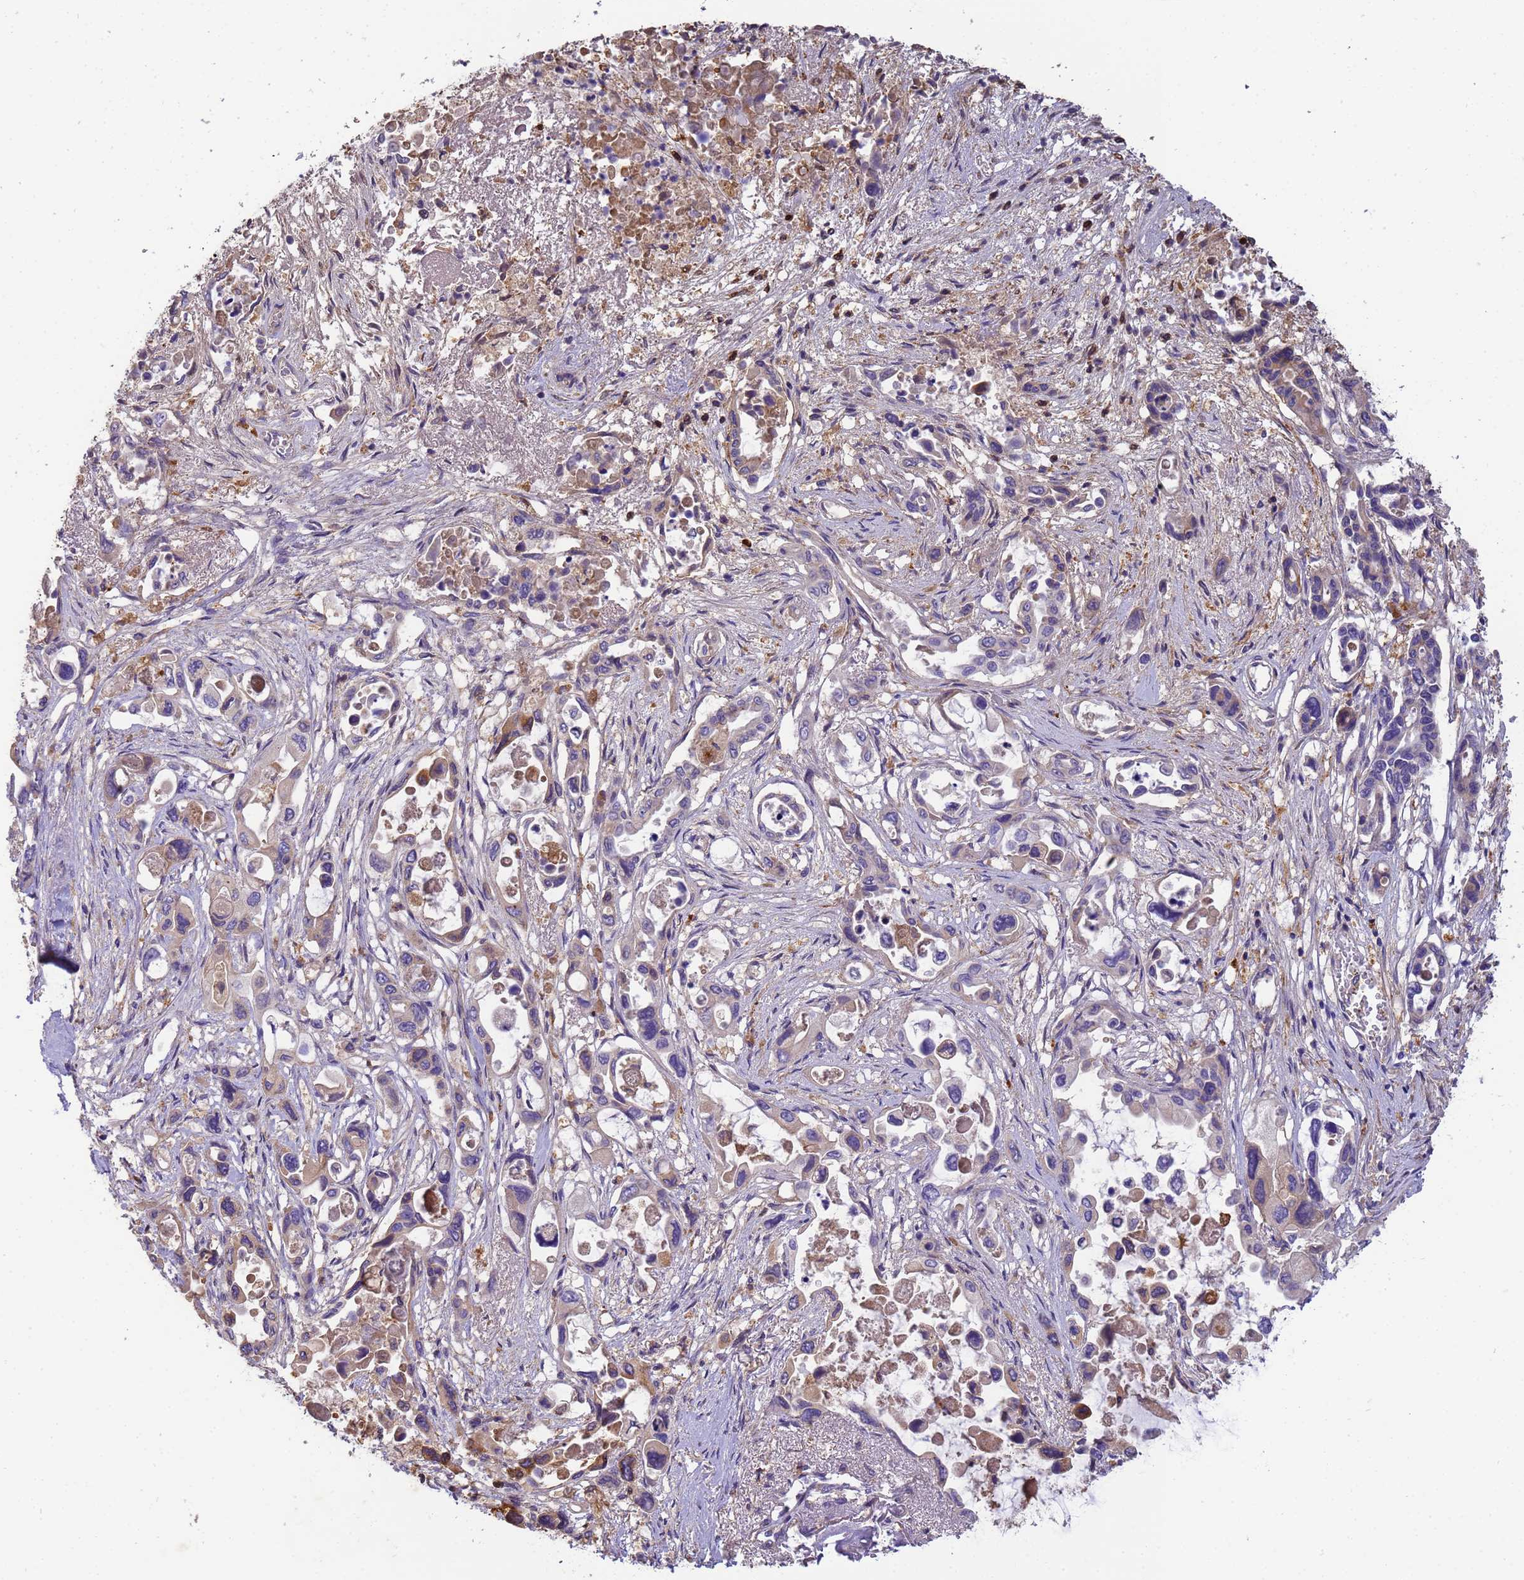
{"staining": {"intensity": "moderate", "quantity": "<25%", "location": "cytoplasmic/membranous"}, "tissue": "pancreatic cancer", "cell_type": "Tumor cells", "image_type": "cancer", "snomed": [{"axis": "morphology", "description": "Adenocarcinoma, NOS"}, {"axis": "topography", "description": "Pancreas"}], "caption": "Immunohistochemistry (IHC) of adenocarcinoma (pancreatic) demonstrates low levels of moderate cytoplasmic/membranous positivity in about <25% of tumor cells.", "gene": "M6PR", "patient": {"sex": "male", "age": 92}}